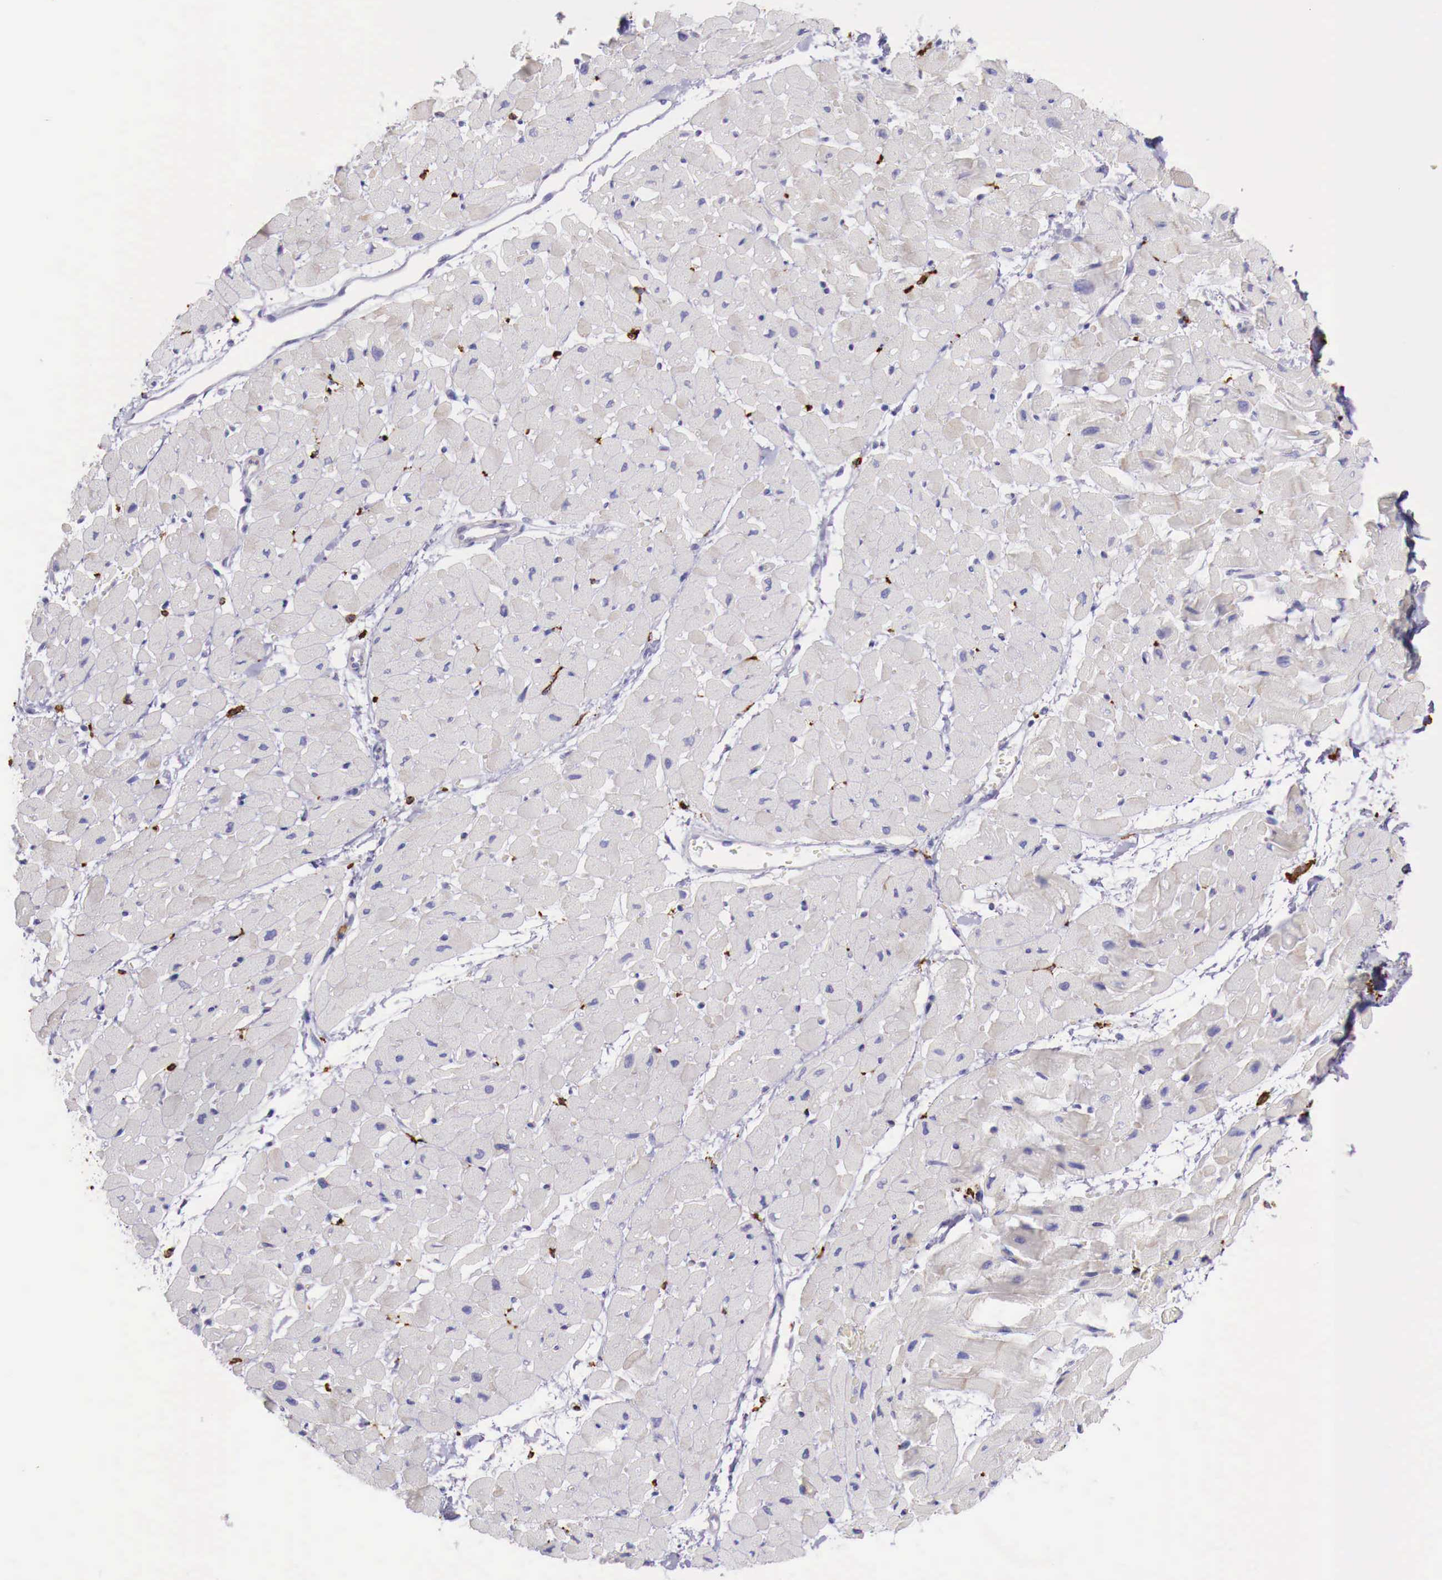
{"staining": {"intensity": "negative", "quantity": "none", "location": "none"}, "tissue": "heart muscle", "cell_type": "Cardiomyocytes", "image_type": "normal", "snomed": [{"axis": "morphology", "description": "Normal tissue, NOS"}, {"axis": "topography", "description": "Heart"}], "caption": "The immunohistochemistry (IHC) image has no significant positivity in cardiomyocytes of heart muscle.", "gene": "MSR1", "patient": {"sex": "male", "age": 45}}